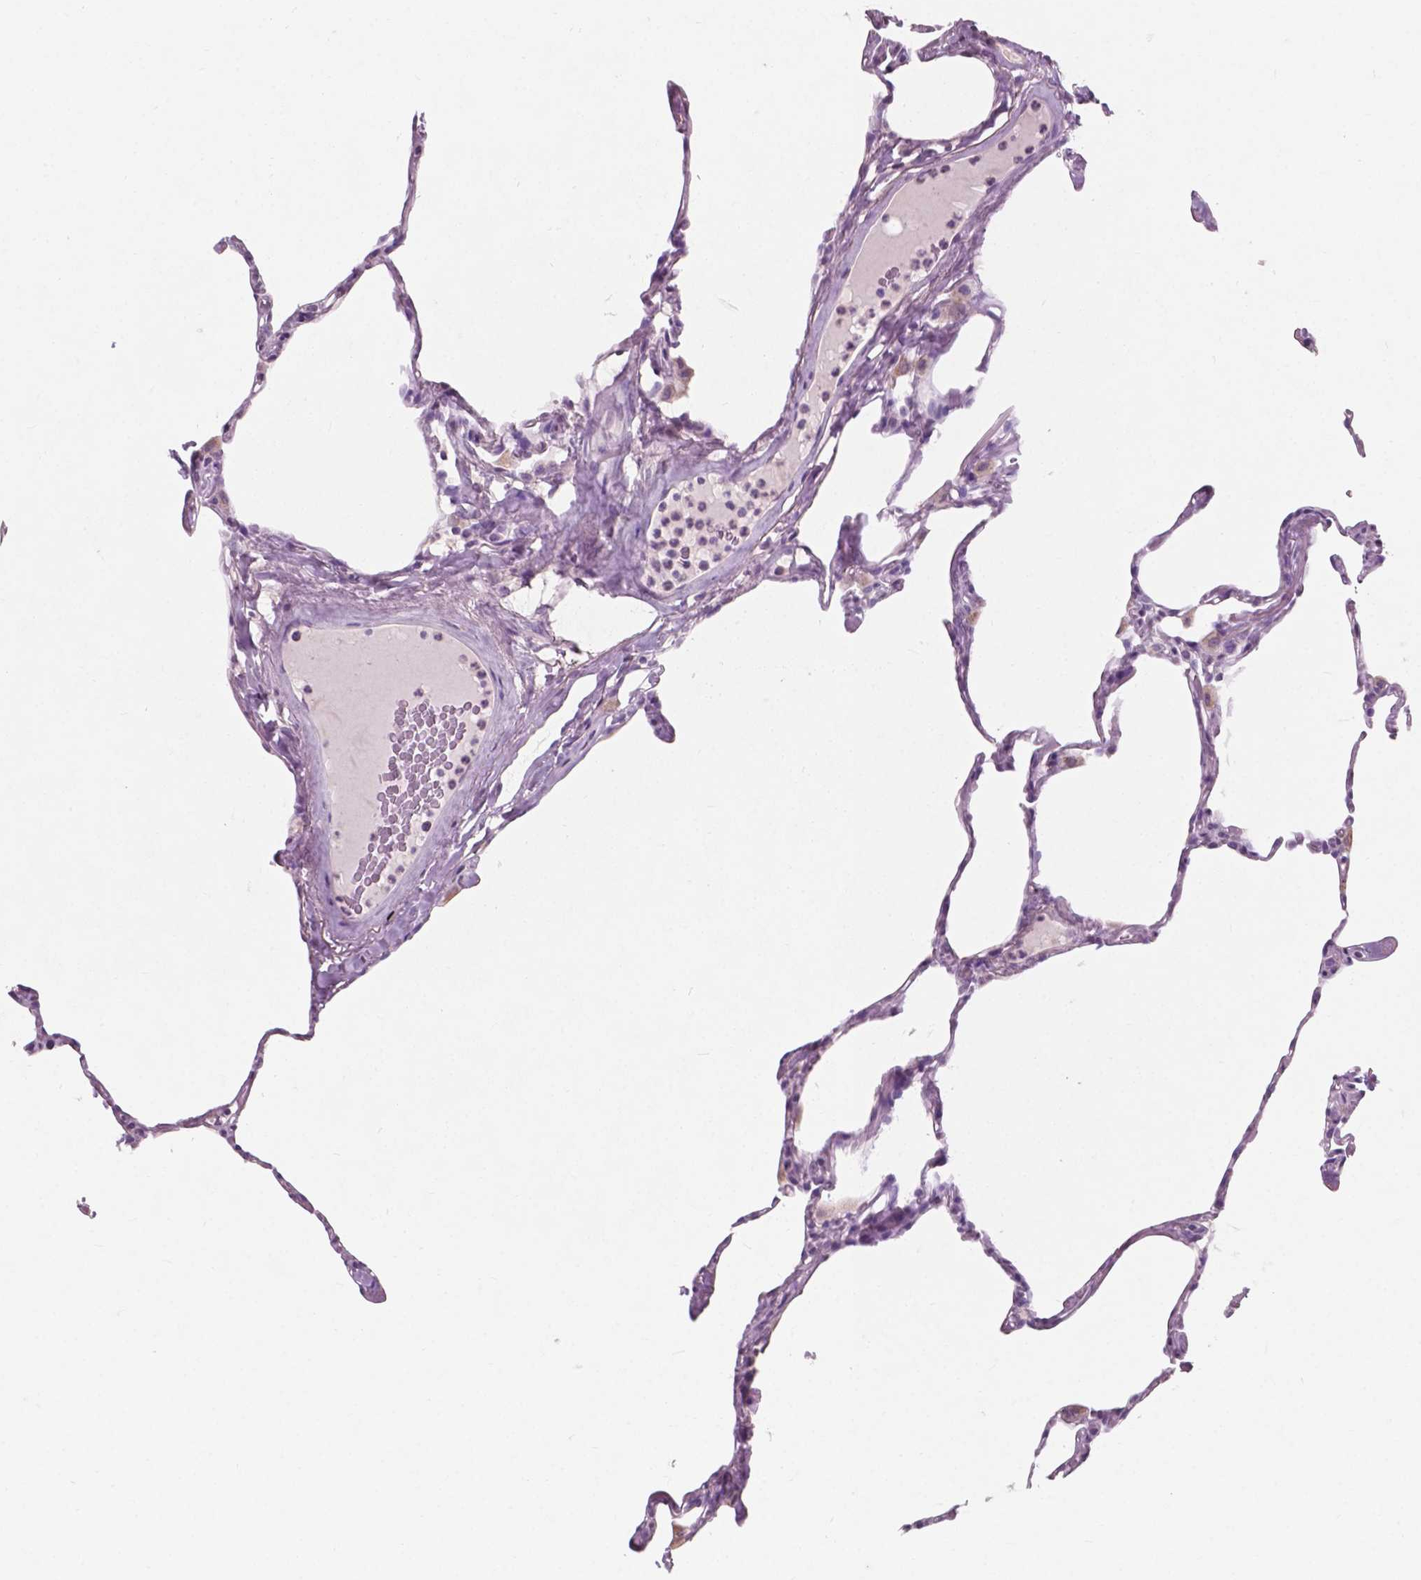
{"staining": {"intensity": "negative", "quantity": "none", "location": "none"}, "tissue": "lung", "cell_type": "Alveolar cells", "image_type": "normal", "snomed": [{"axis": "morphology", "description": "Normal tissue, NOS"}, {"axis": "topography", "description": "Lung"}], "caption": "Immunohistochemistry of normal human lung reveals no staining in alveolar cells.", "gene": "AWAT1", "patient": {"sex": "male", "age": 65}}